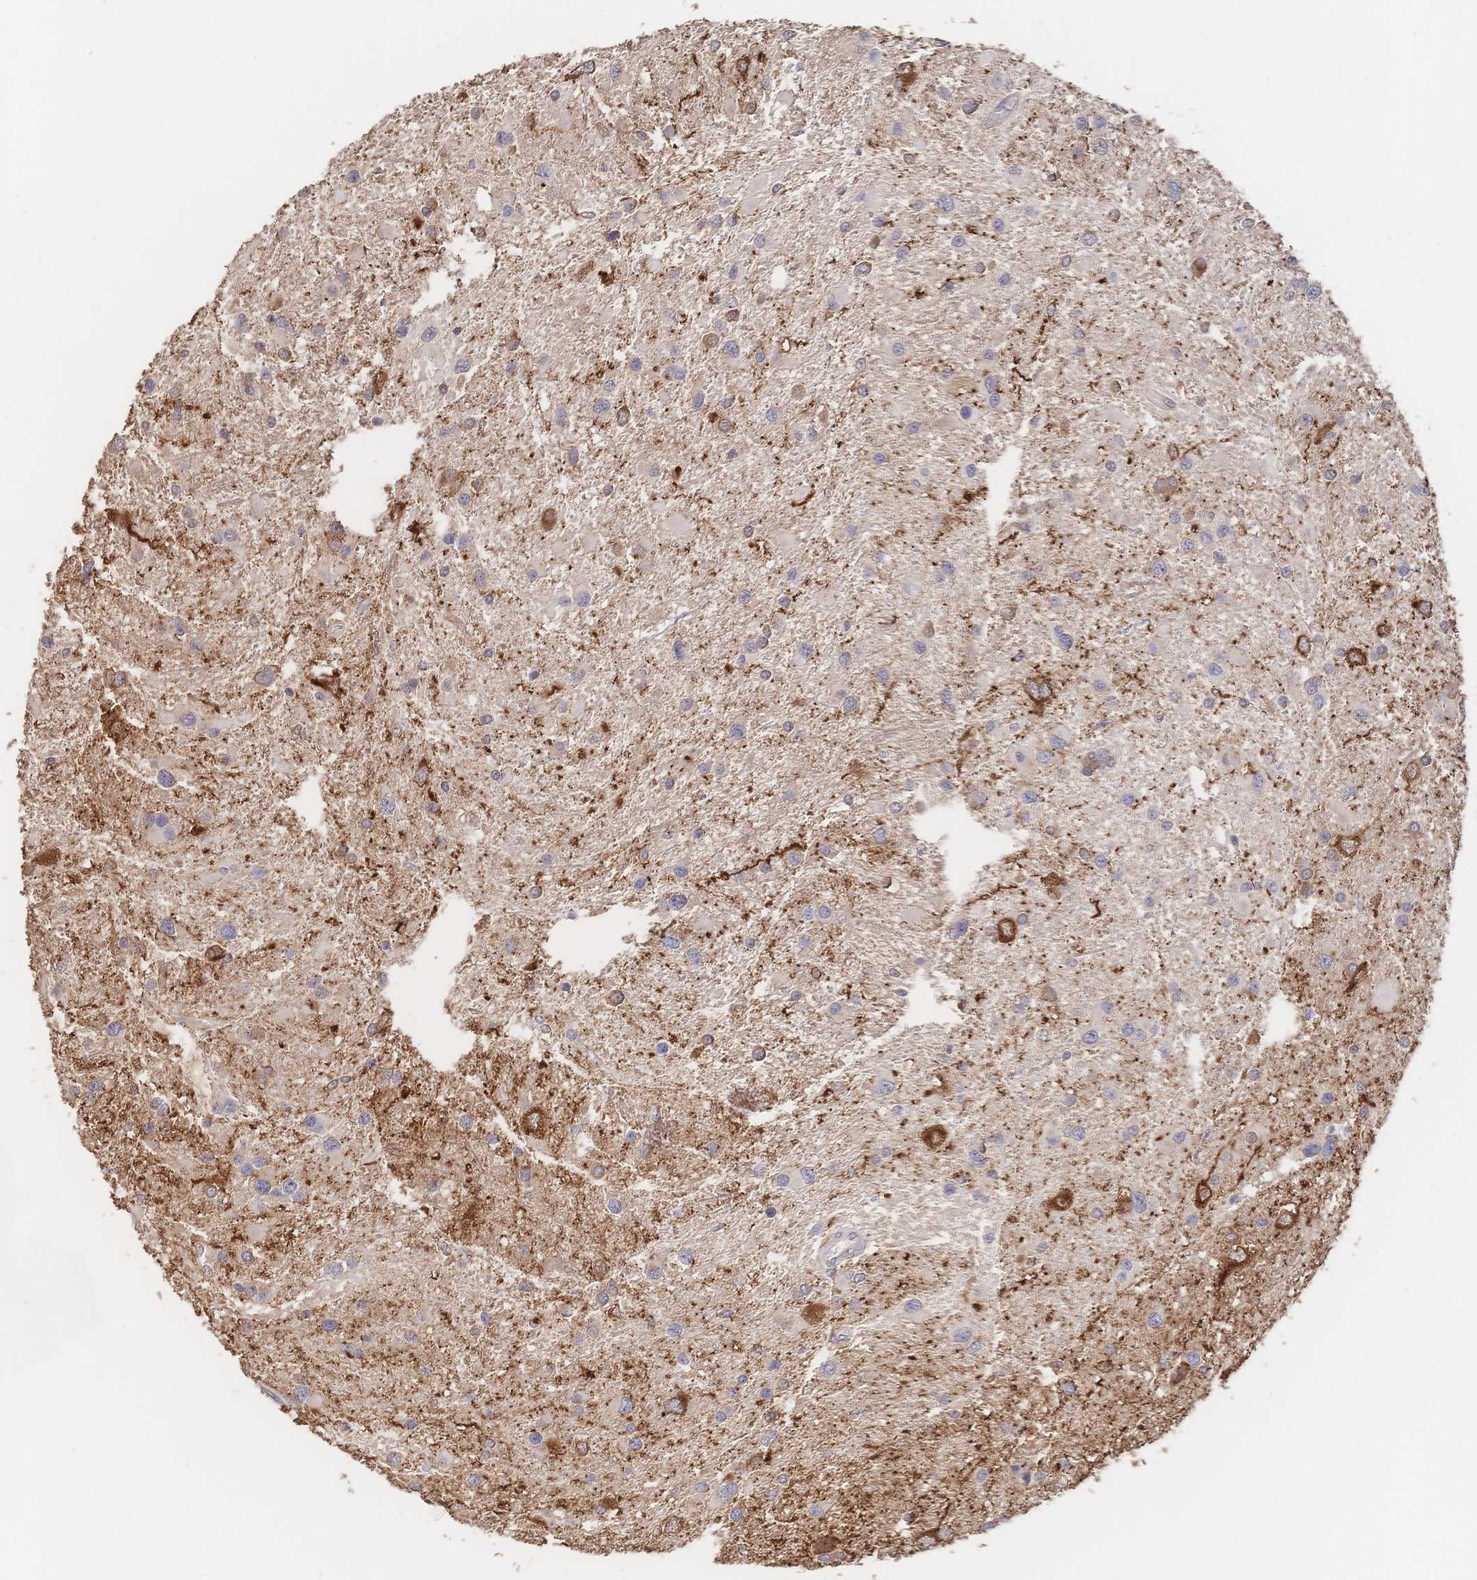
{"staining": {"intensity": "moderate", "quantity": "<25%", "location": "cytoplasmic/membranous"}, "tissue": "glioma", "cell_type": "Tumor cells", "image_type": "cancer", "snomed": [{"axis": "morphology", "description": "Glioma, malignant, Low grade"}, {"axis": "topography", "description": "Brain"}], "caption": "Protein staining exhibits moderate cytoplasmic/membranous expression in about <25% of tumor cells in glioma.", "gene": "DNAJA4", "patient": {"sex": "female", "age": 32}}